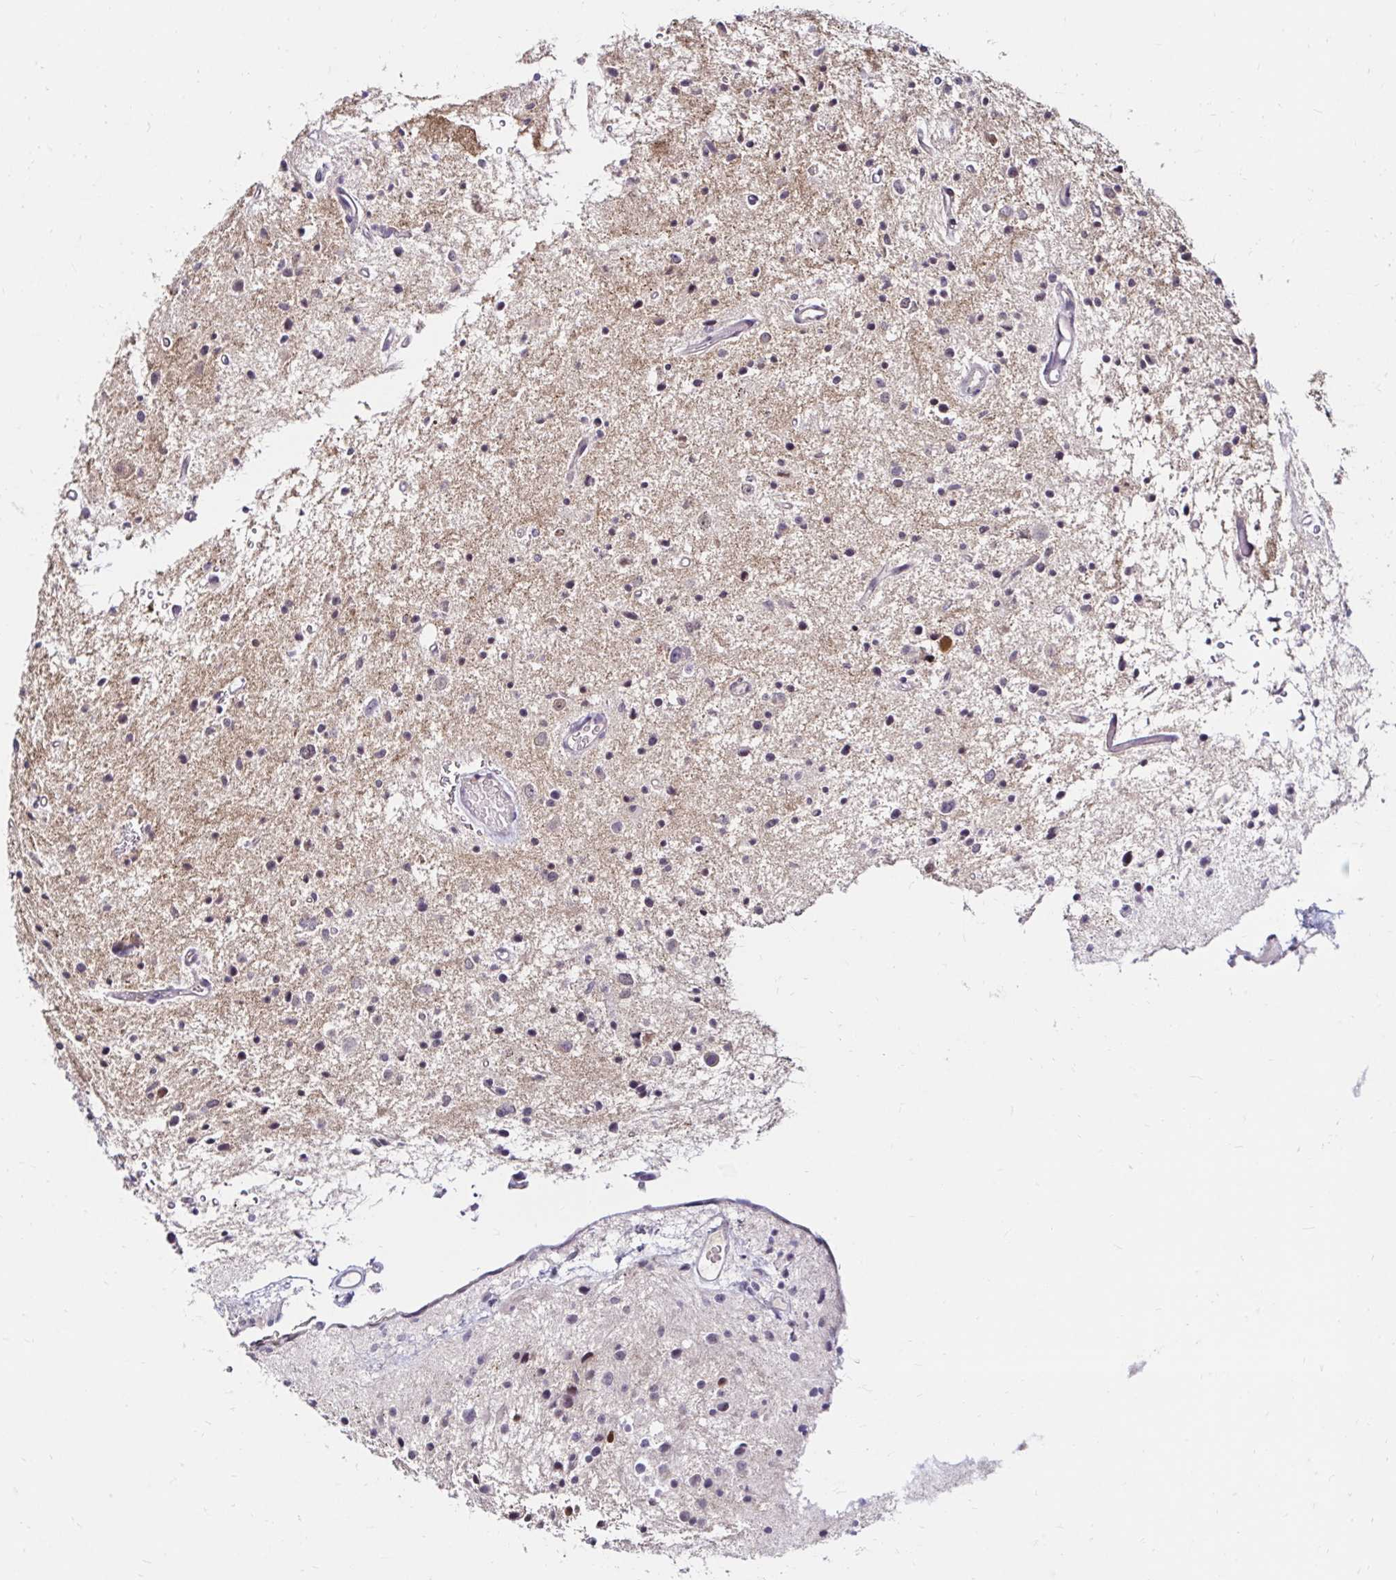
{"staining": {"intensity": "negative", "quantity": "none", "location": "none"}, "tissue": "glioma", "cell_type": "Tumor cells", "image_type": "cancer", "snomed": [{"axis": "morphology", "description": "Glioma, malignant, Low grade"}, {"axis": "topography", "description": "Brain"}], "caption": "Tumor cells are negative for brown protein staining in malignant glioma (low-grade).", "gene": "GUCY1A1", "patient": {"sex": "male", "age": 43}}